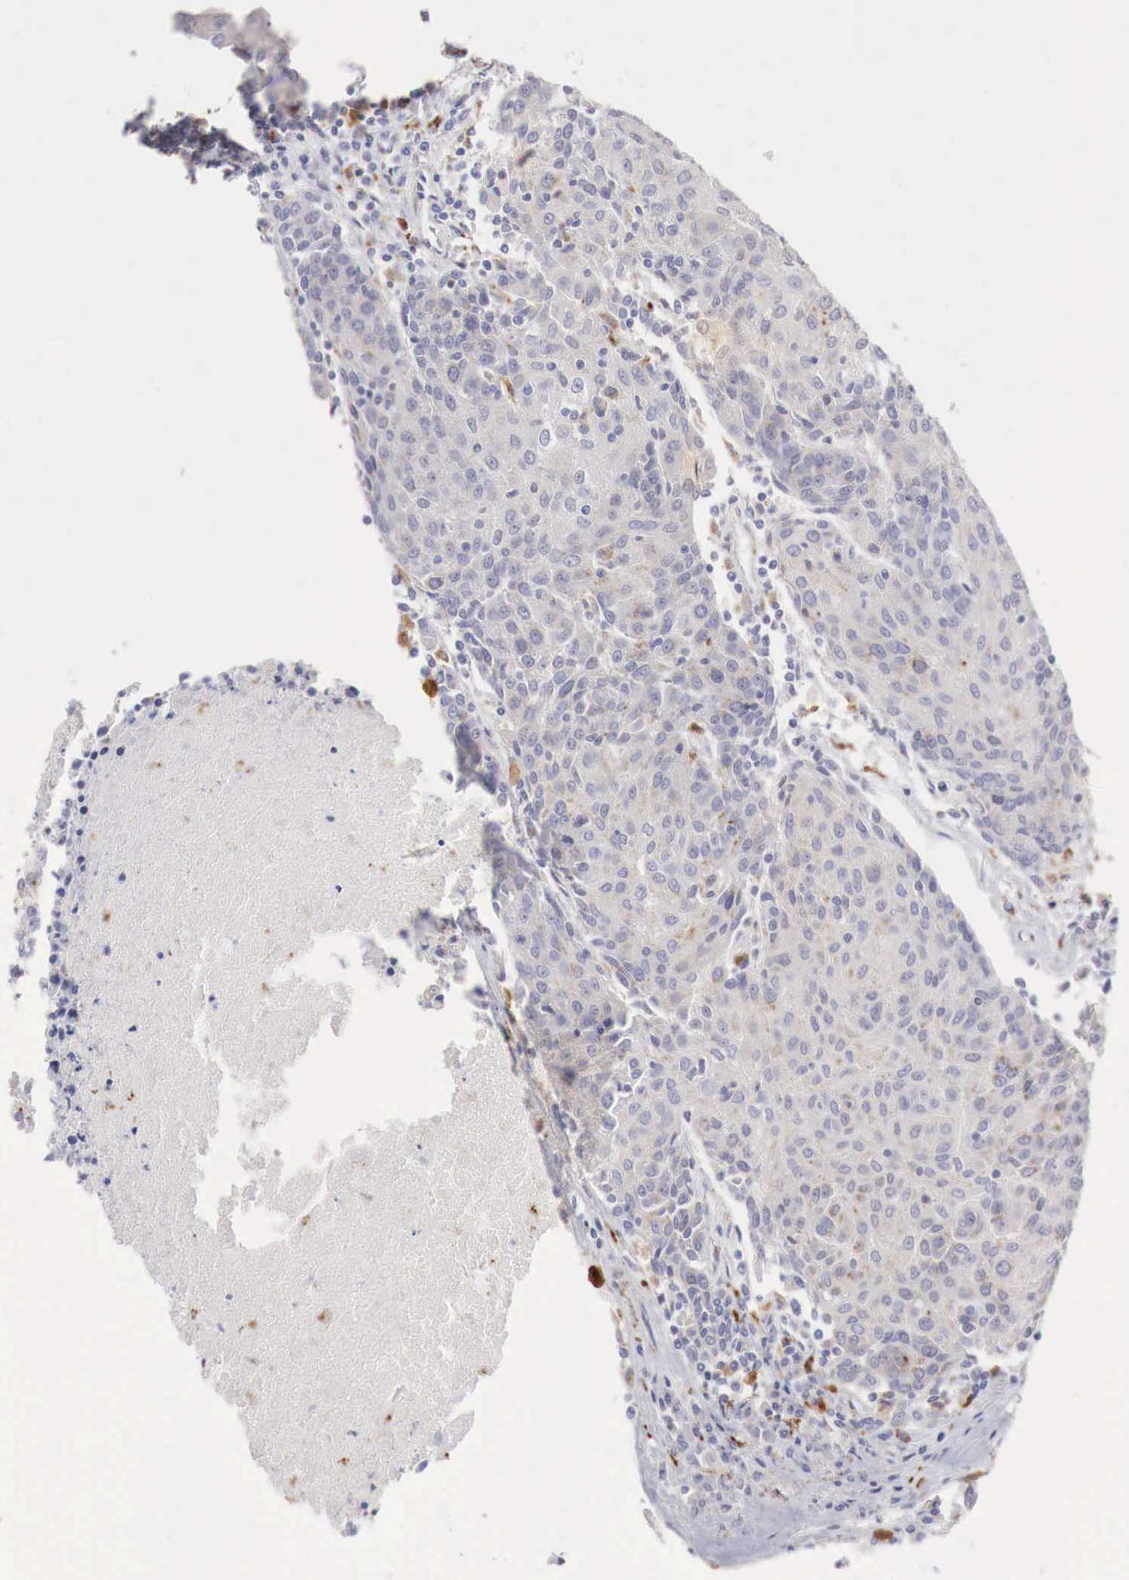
{"staining": {"intensity": "weak", "quantity": "<25%", "location": "cytoplasmic/membranous"}, "tissue": "urothelial cancer", "cell_type": "Tumor cells", "image_type": "cancer", "snomed": [{"axis": "morphology", "description": "Urothelial carcinoma, High grade"}, {"axis": "topography", "description": "Urinary bladder"}], "caption": "A high-resolution histopathology image shows immunohistochemistry staining of urothelial cancer, which shows no significant staining in tumor cells.", "gene": "GLA", "patient": {"sex": "female", "age": 85}}